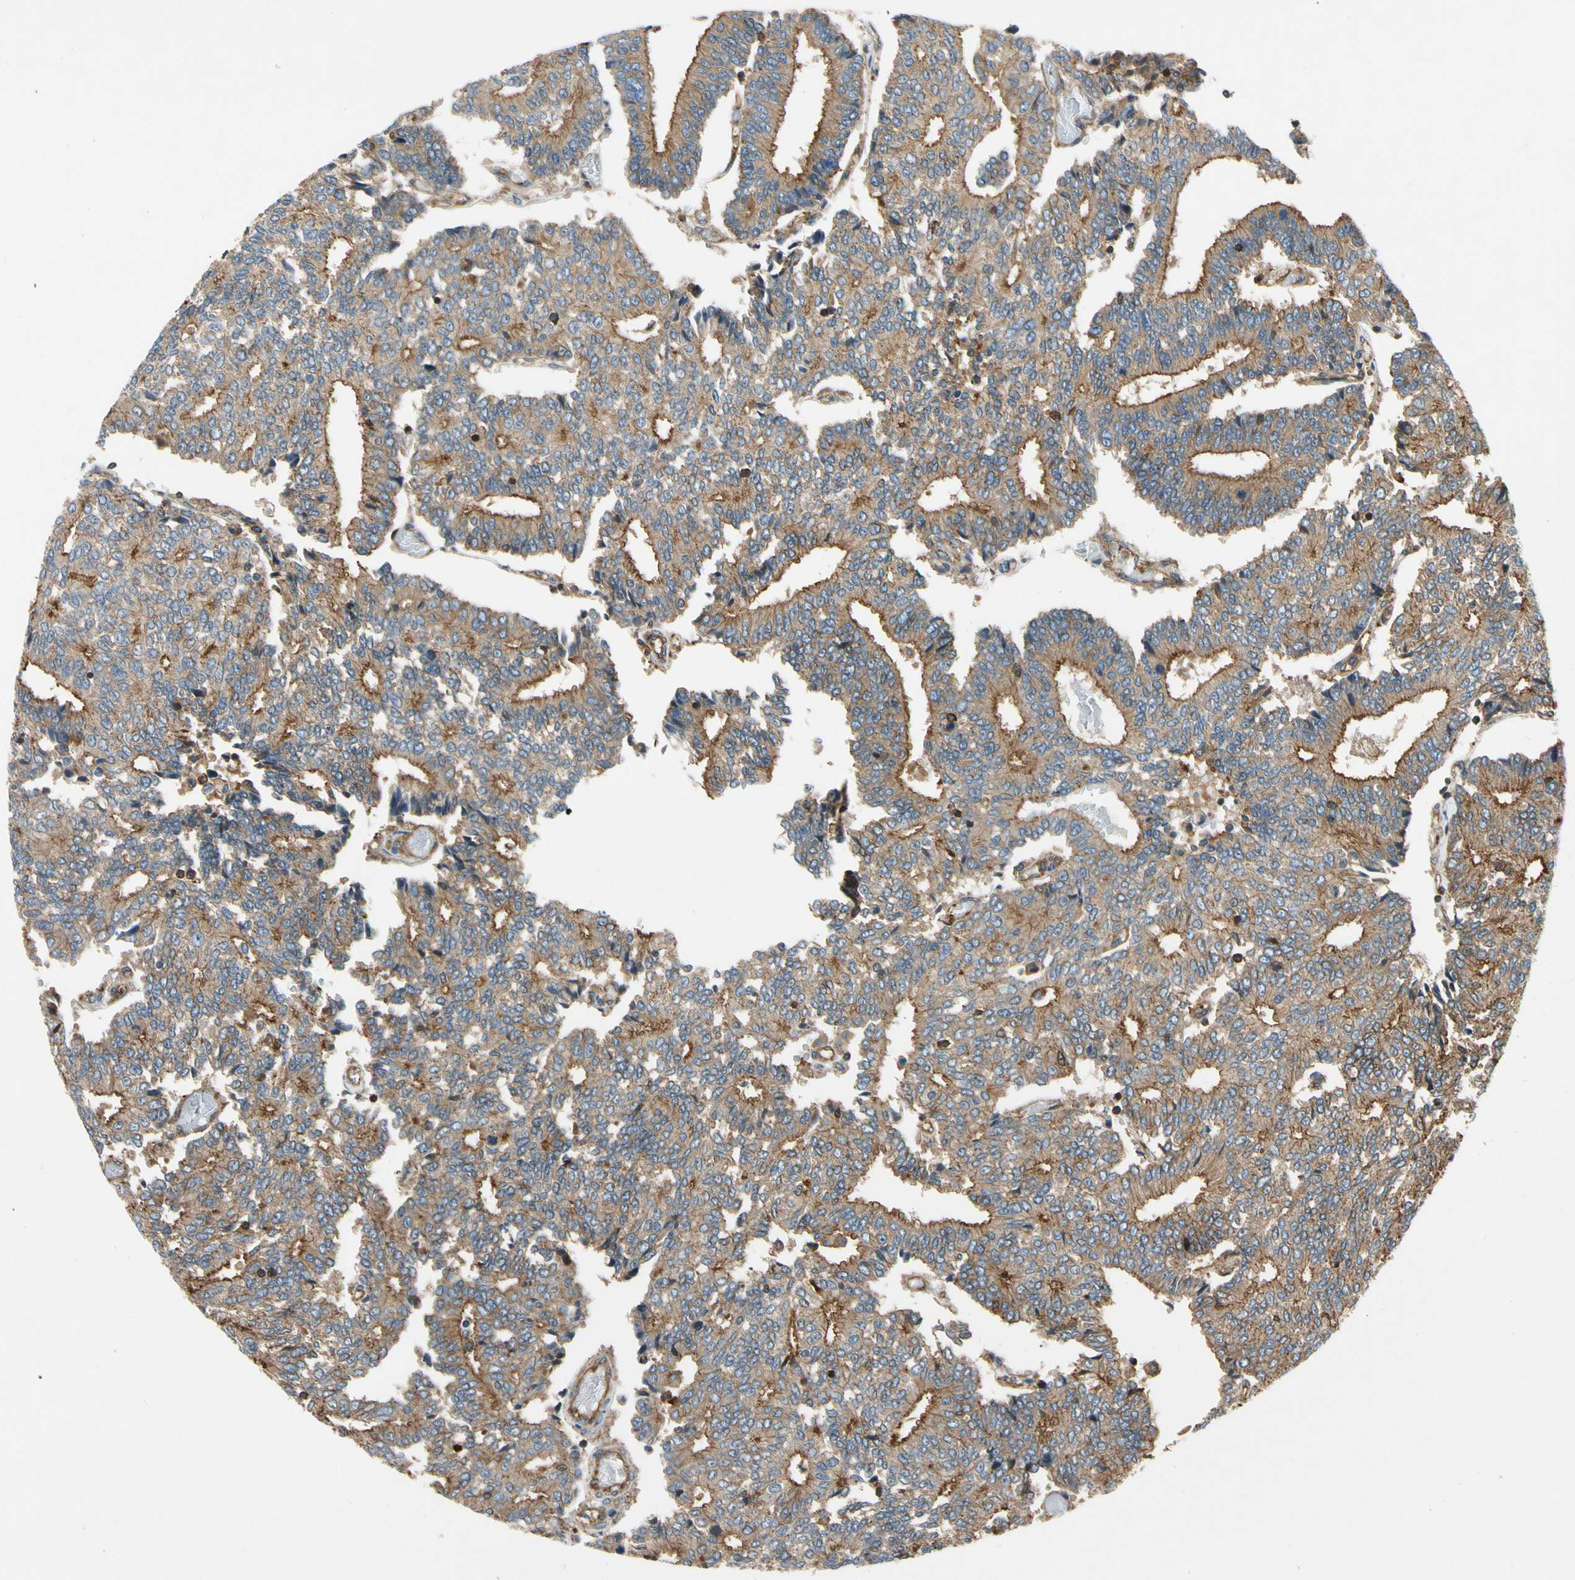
{"staining": {"intensity": "moderate", "quantity": ">75%", "location": "cytoplasmic/membranous"}, "tissue": "prostate cancer", "cell_type": "Tumor cells", "image_type": "cancer", "snomed": [{"axis": "morphology", "description": "Adenocarcinoma, High grade"}, {"axis": "topography", "description": "Prostate"}], "caption": "This is an image of immunohistochemistry staining of prostate high-grade adenocarcinoma, which shows moderate staining in the cytoplasmic/membranous of tumor cells.", "gene": "TCP11L1", "patient": {"sex": "male", "age": 55}}